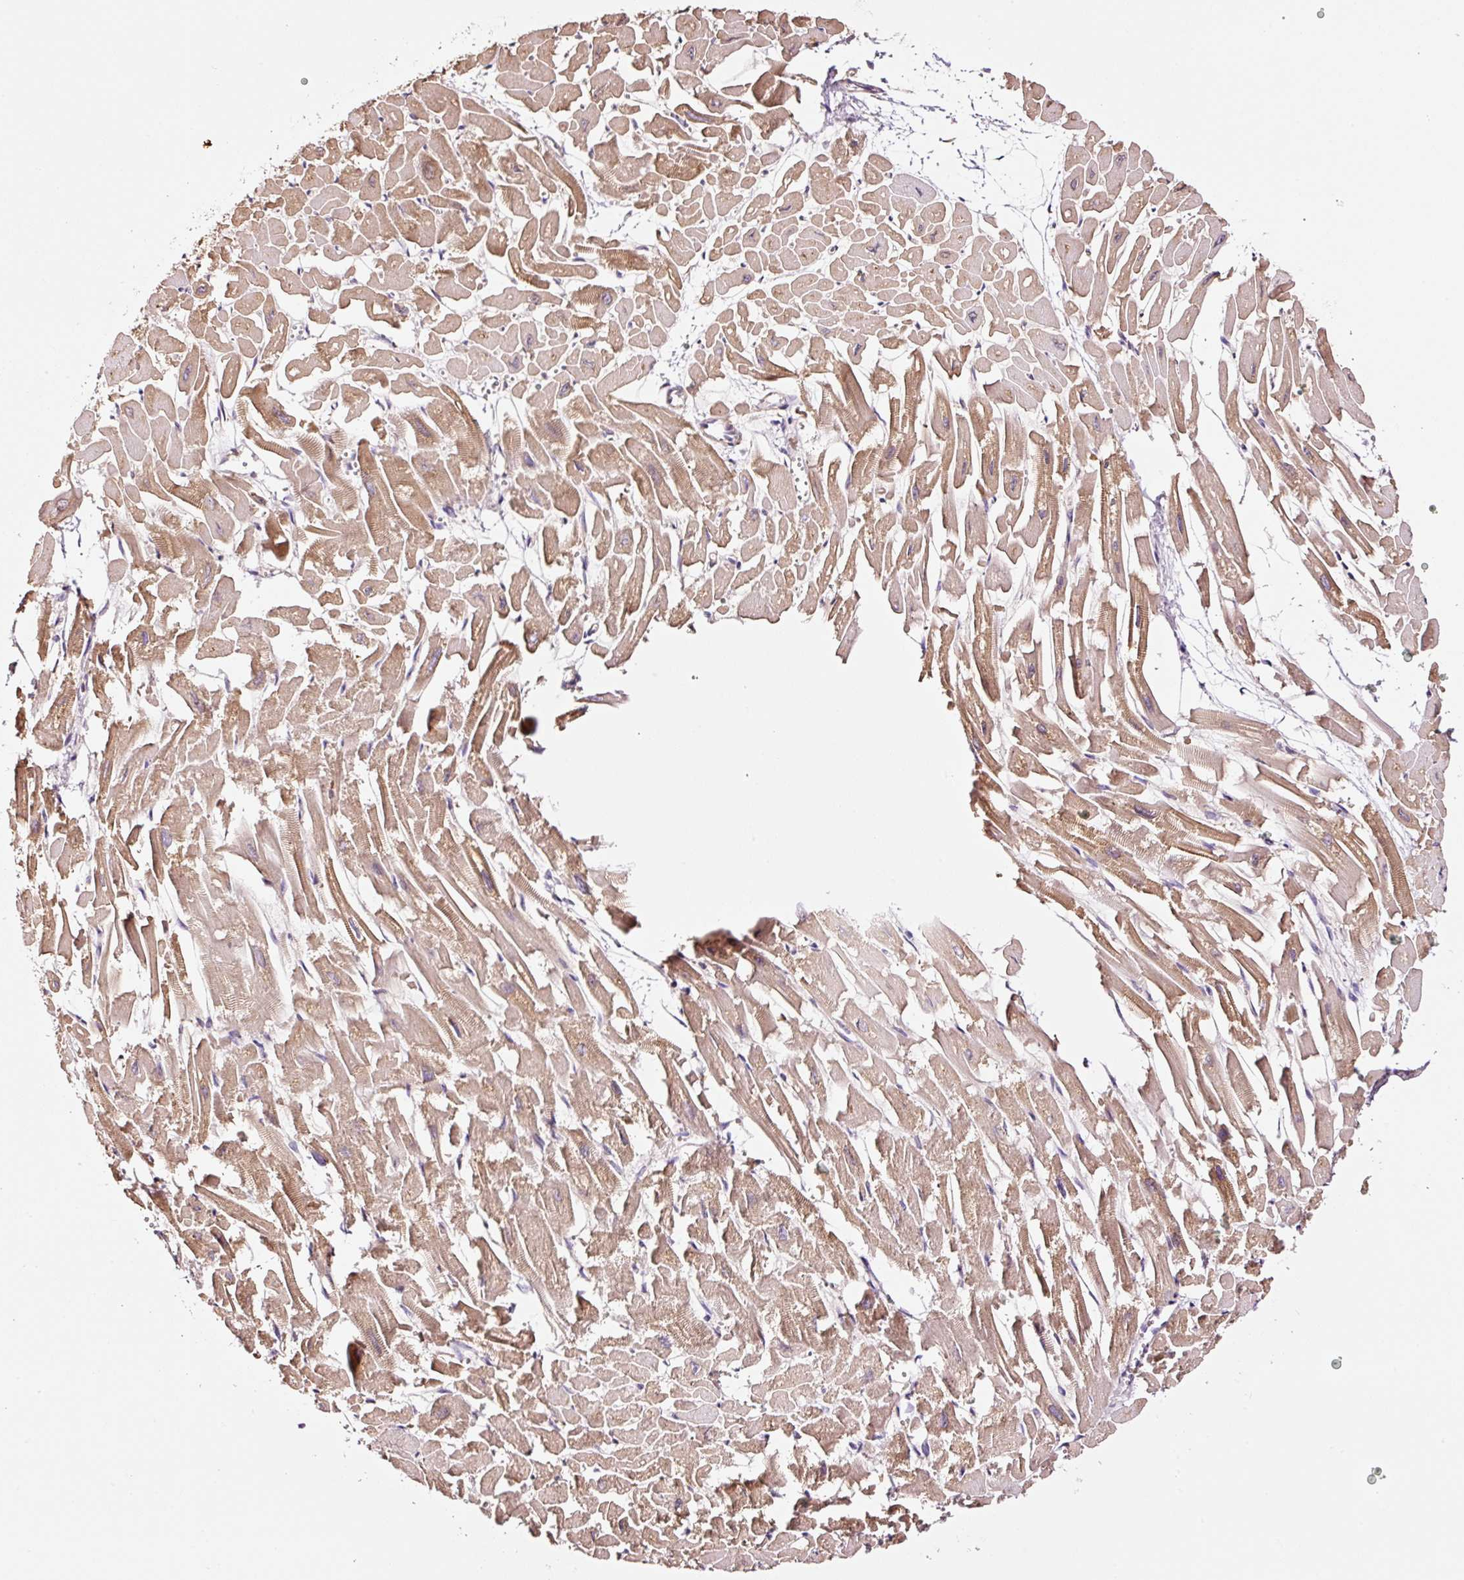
{"staining": {"intensity": "moderate", "quantity": ">75%", "location": "cytoplasmic/membranous"}, "tissue": "heart muscle", "cell_type": "Cardiomyocytes", "image_type": "normal", "snomed": [{"axis": "morphology", "description": "Normal tissue, NOS"}, {"axis": "topography", "description": "Heart"}], "caption": "An immunohistochemistry (IHC) histopathology image of benign tissue is shown. Protein staining in brown highlights moderate cytoplasmic/membranous positivity in heart muscle within cardiomyocytes.", "gene": "METAP1", "patient": {"sex": "male", "age": 54}}